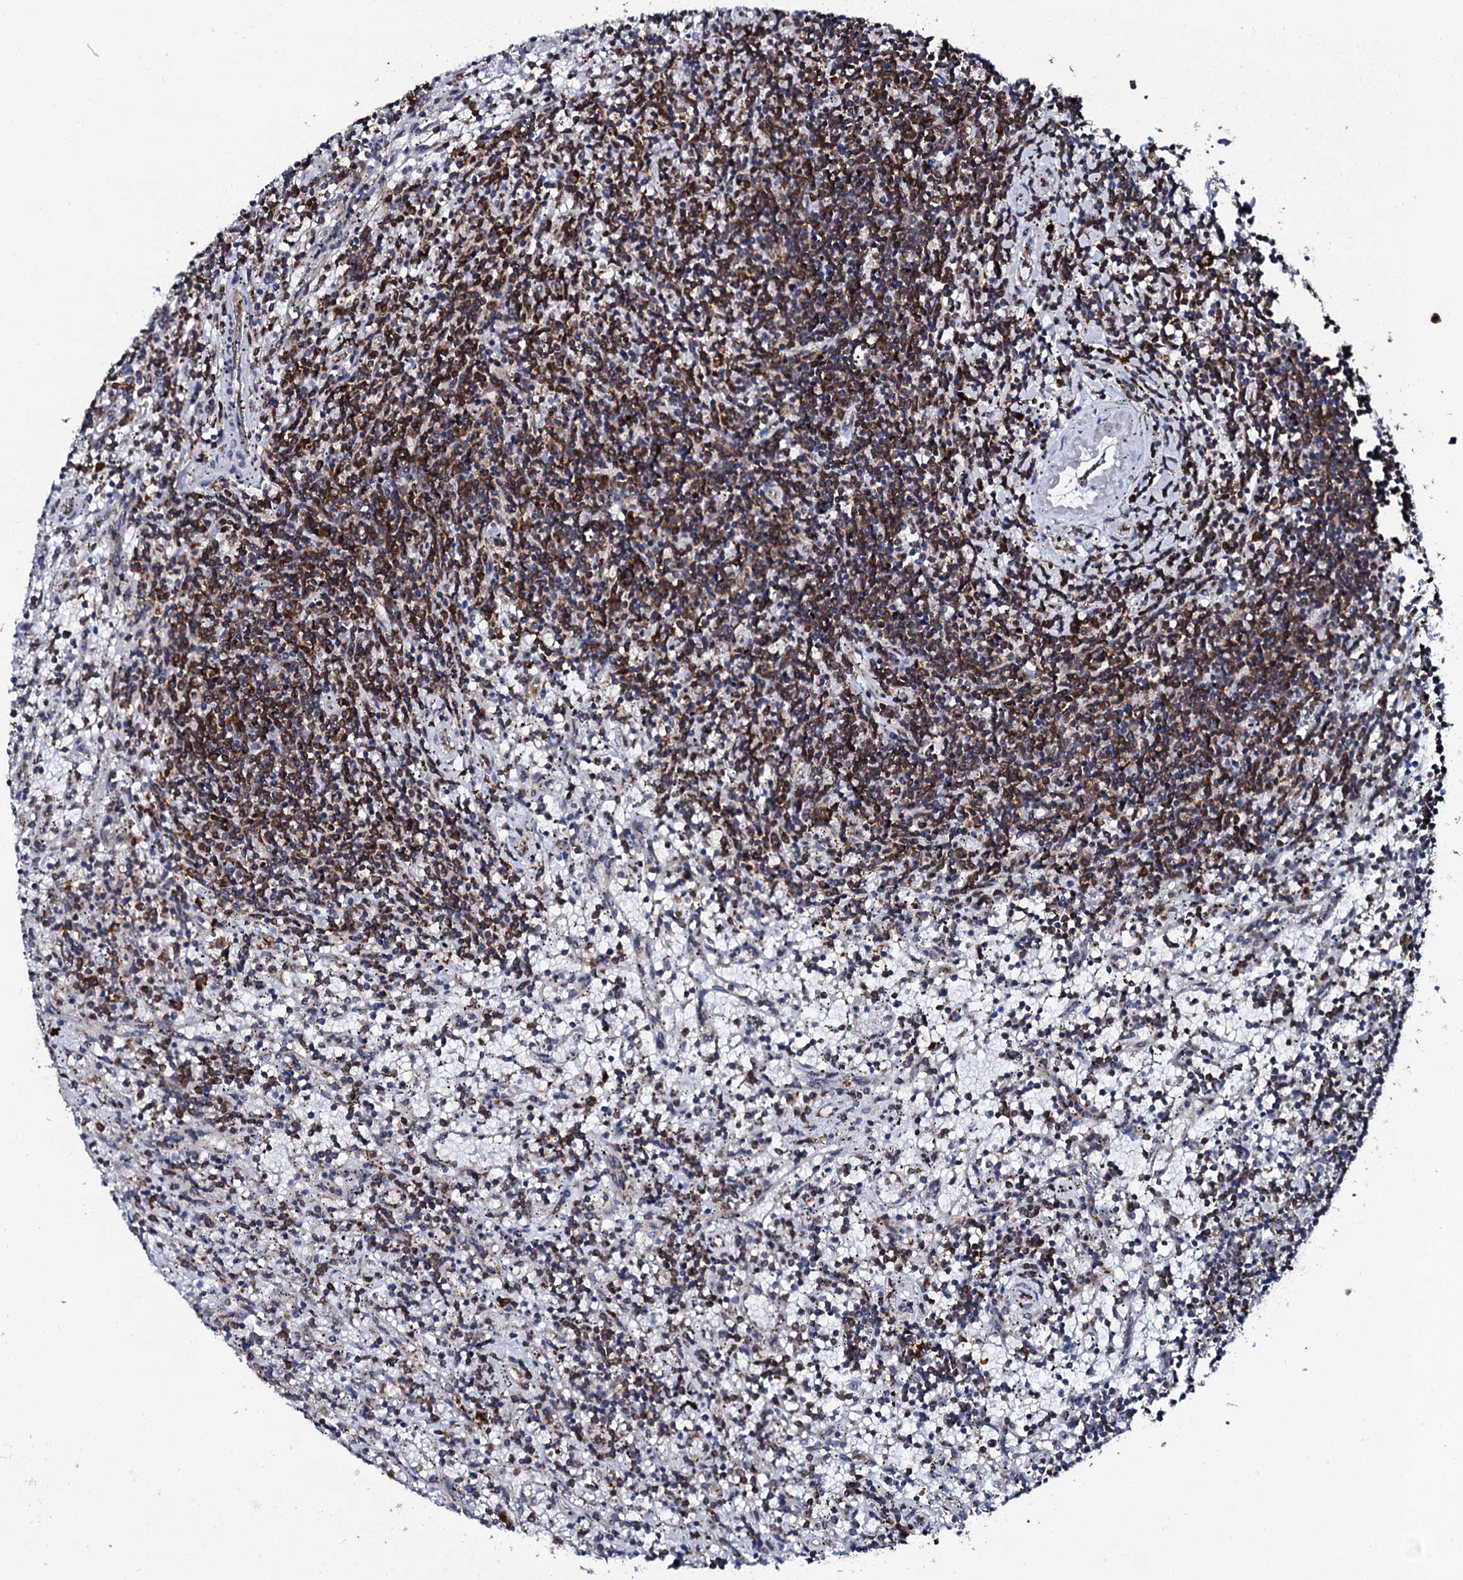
{"staining": {"intensity": "moderate", "quantity": "25%-75%", "location": "cytoplasmic/membranous"}, "tissue": "lymphoma", "cell_type": "Tumor cells", "image_type": "cancer", "snomed": [{"axis": "morphology", "description": "Malignant lymphoma, non-Hodgkin's type, Low grade"}, {"axis": "topography", "description": "Spleen"}], "caption": "Brown immunohistochemical staining in lymphoma demonstrates moderate cytoplasmic/membranous positivity in about 25%-75% of tumor cells.", "gene": "SPTY2D1", "patient": {"sex": "male", "age": 76}}